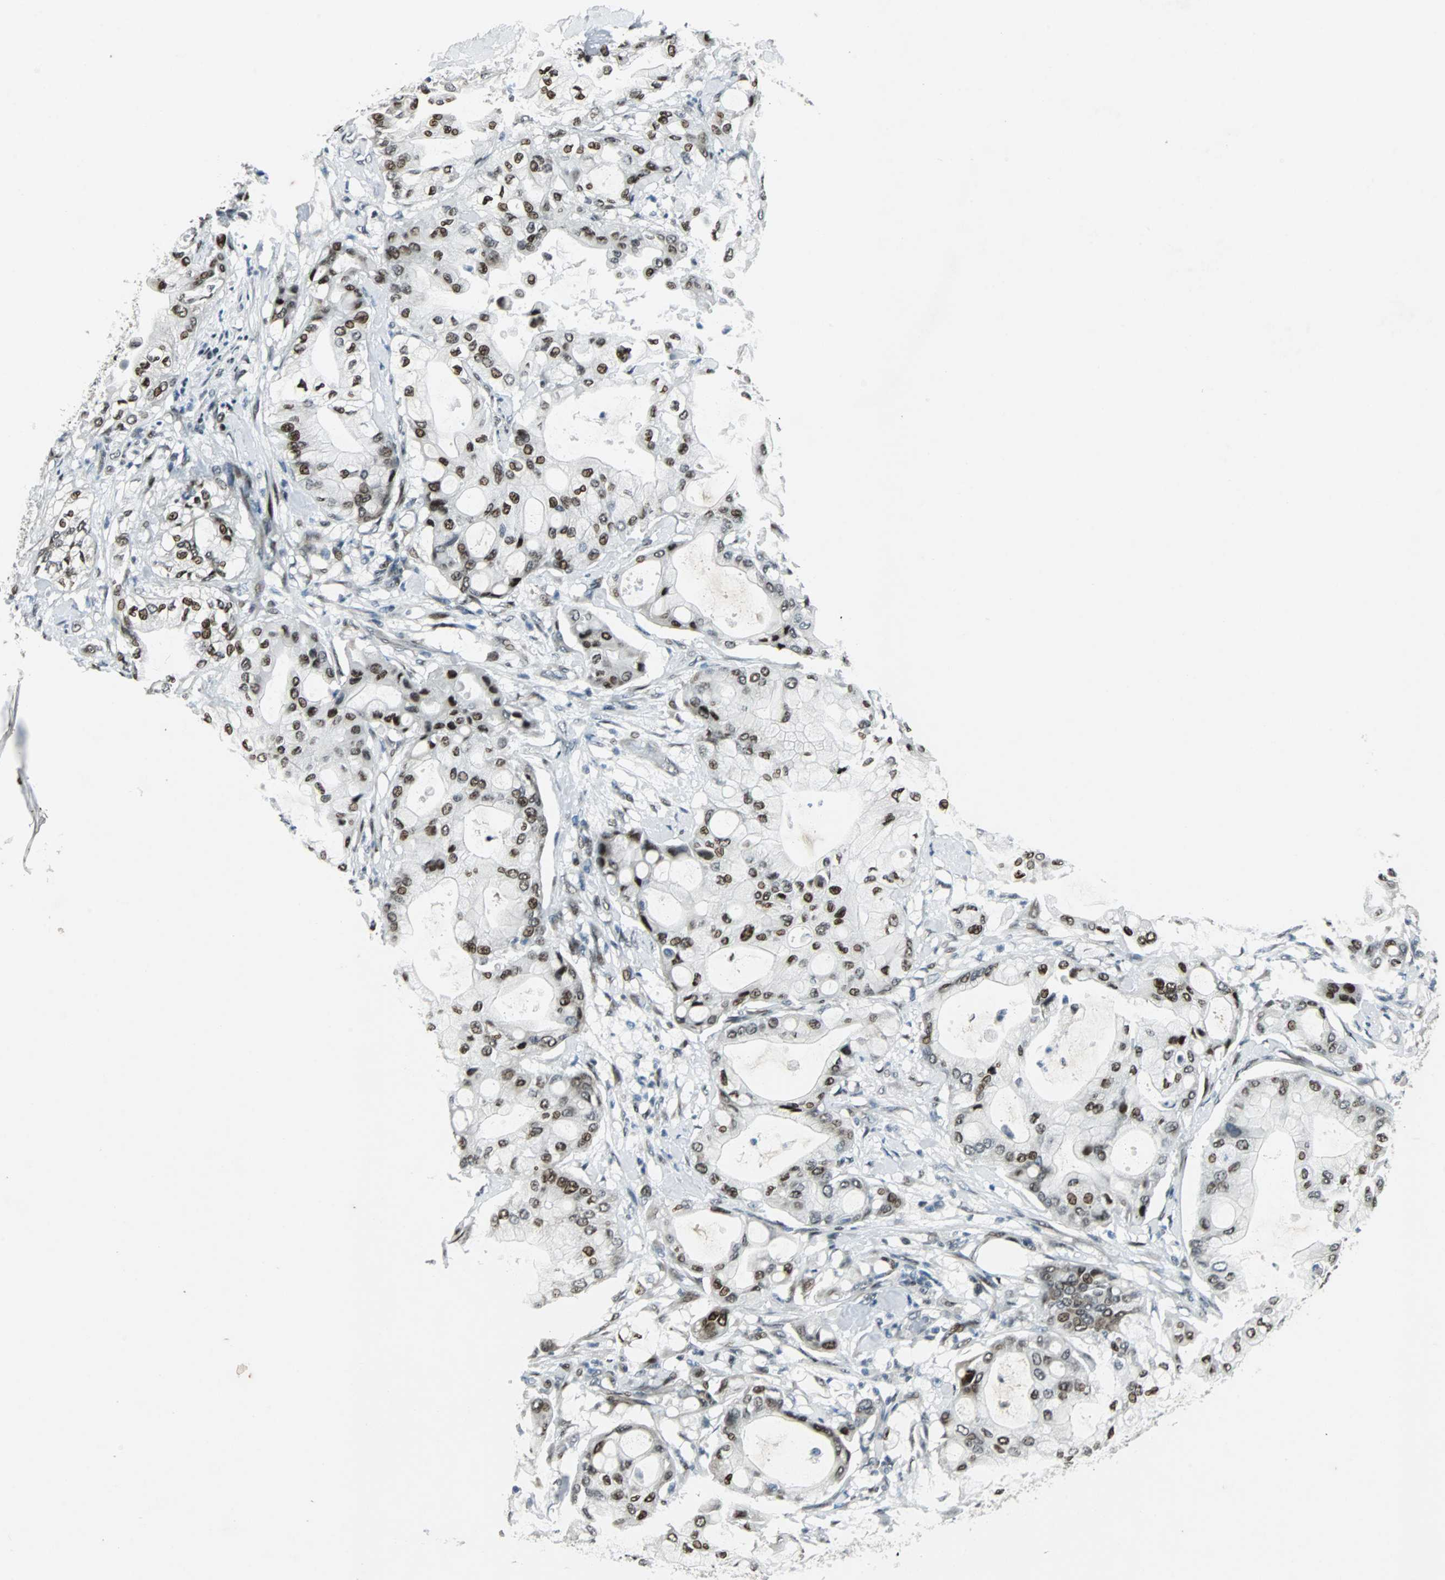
{"staining": {"intensity": "strong", "quantity": ">75%", "location": "nuclear"}, "tissue": "pancreatic cancer", "cell_type": "Tumor cells", "image_type": "cancer", "snomed": [{"axis": "morphology", "description": "Adenocarcinoma, NOS"}, {"axis": "morphology", "description": "Adenocarcinoma, metastatic, NOS"}, {"axis": "topography", "description": "Lymph node"}, {"axis": "topography", "description": "Pancreas"}, {"axis": "topography", "description": "Duodenum"}], "caption": "Pancreatic cancer (metastatic adenocarcinoma) stained for a protein demonstrates strong nuclear positivity in tumor cells.", "gene": "AJUBA", "patient": {"sex": "female", "age": 64}}